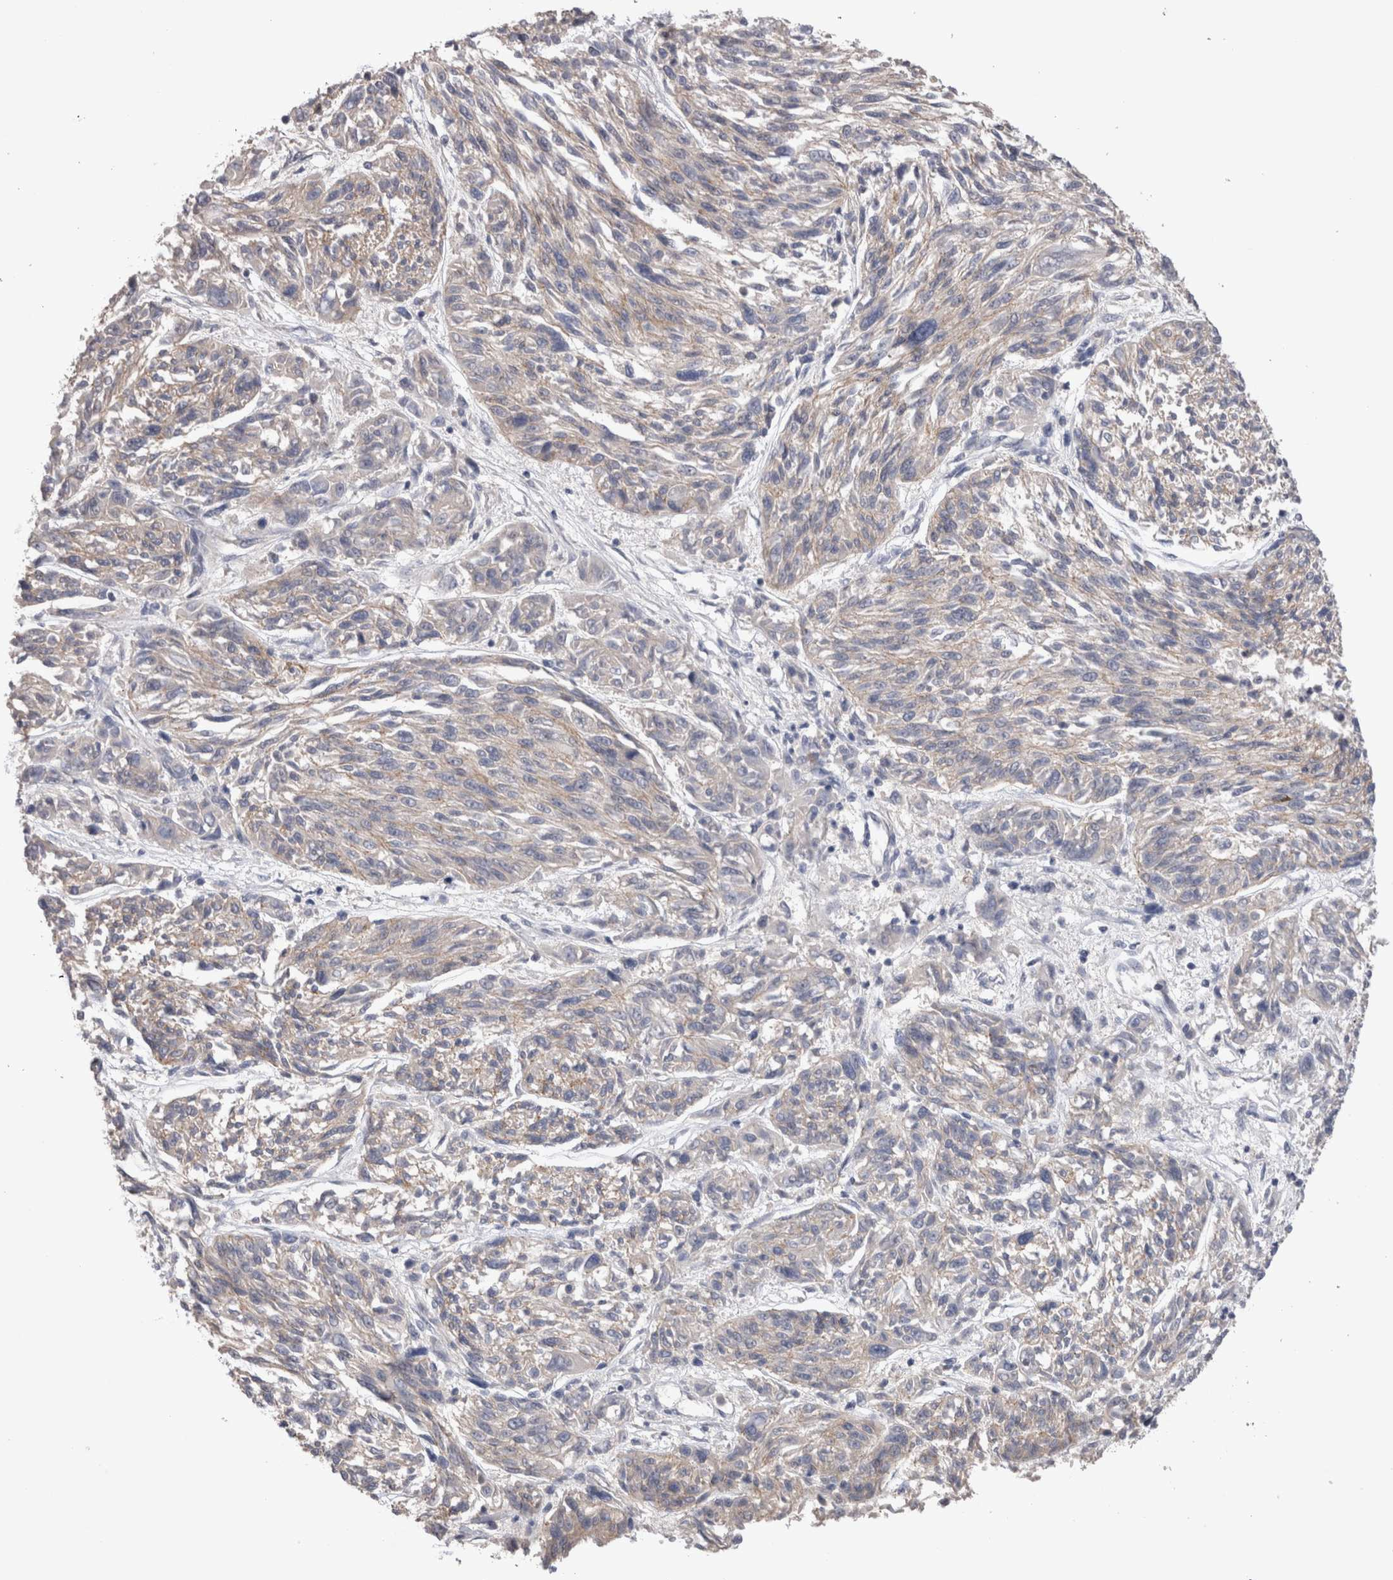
{"staining": {"intensity": "negative", "quantity": "none", "location": "none"}, "tissue": "melanoma", "cell_type": "Tumor cells", "image_type": "cancer", "snomed": [{"axis": "morphology", "description": "Malignant melanoma, NOS"}, {"axis": "topography", "description": "Skin"}], "caption": "High power microscopy image of an immunohistochemistry micrograph of melanoma, revealing no significant positivity in tumor cells. The staining was performed using DAB to visualize the protein expression in brown, while the nuclei were stained in blue with hematoxylin (Magnification: 20x).", "gene": "OTOR", "patient": {"sex": "male", "age": 53}}